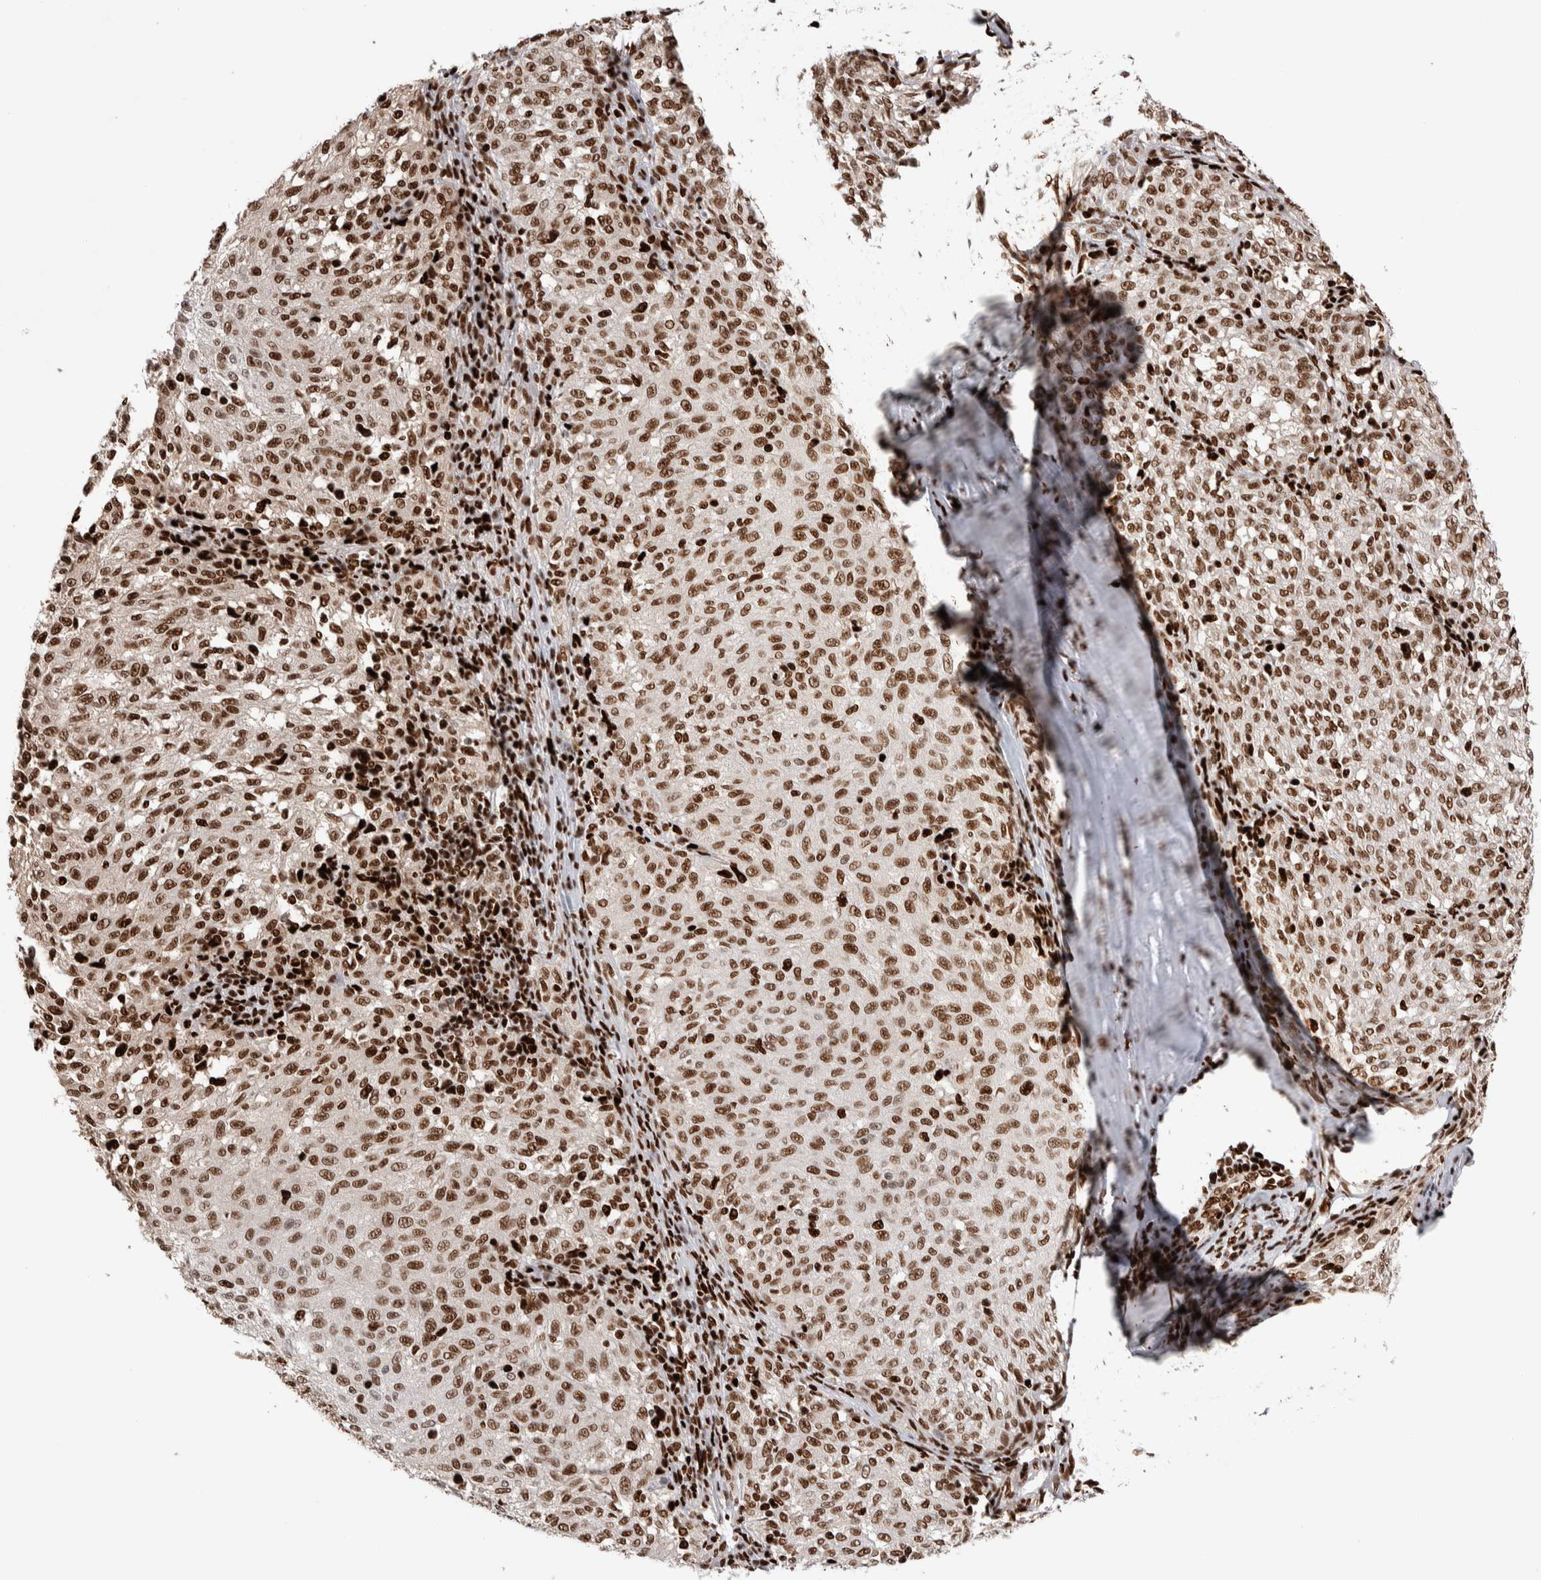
{"staining": {"intensity": "strong", "quantity": ">75%", "location": "nuclear"}, "tissue": "melanoma", "cell_type": "Tumor cells", "image_type": "cancer", "snomed": [{"axis": "morphology", "description": "Malignant melanoma, NOS"}, {"axis": "topography", "description": "Skin"}], "caption": "Protein expression analysis of melanoma shows strong nuclear staining in about >75% of tumor cells. Nuclei are stained in blue.", "gene": "RNASEK-C17orf49", "patient": {"sex": "female", "age": 72}}